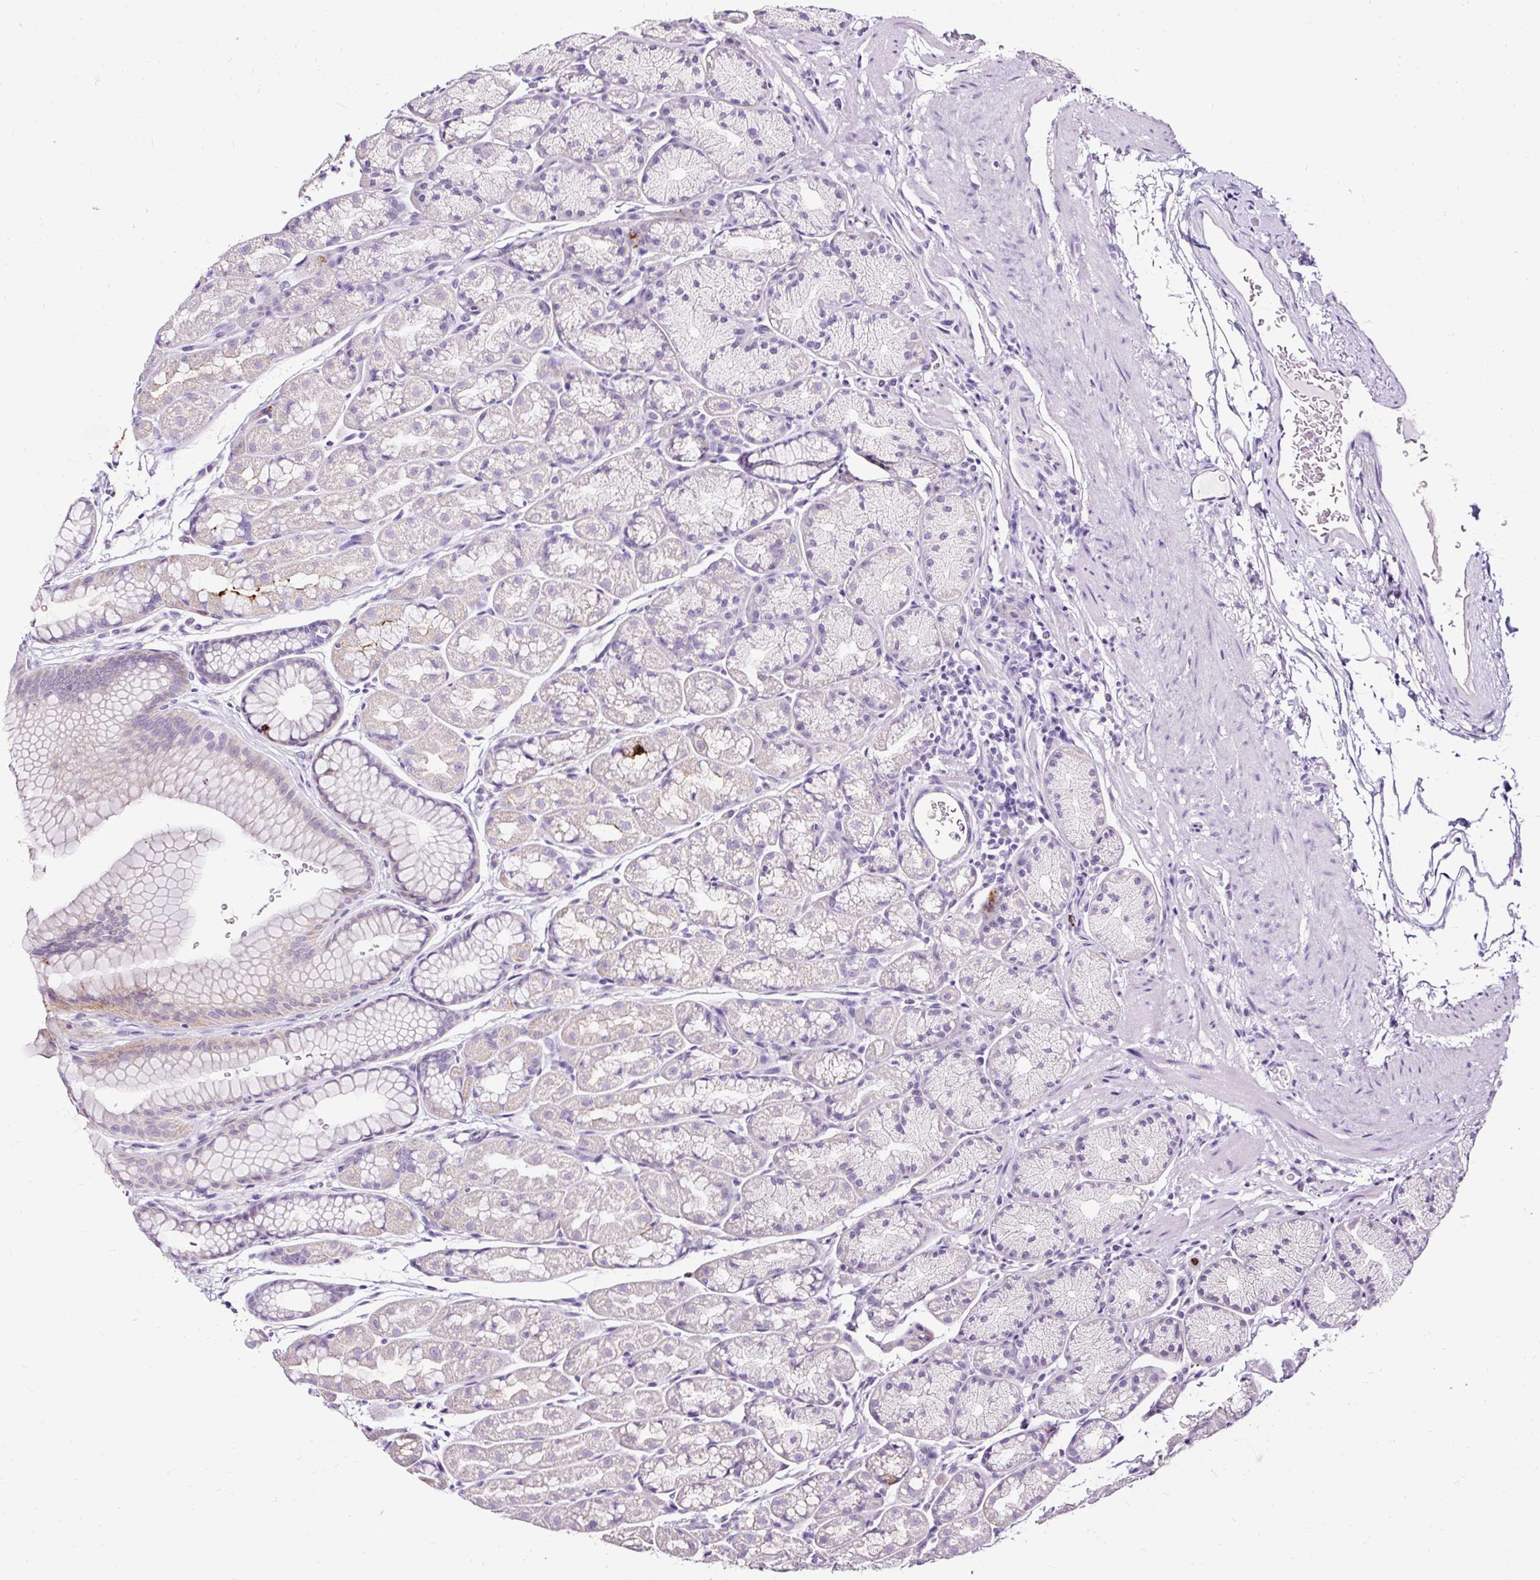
{"staining": {"intensity": "moderate", "quantity": "<25%", "location": "cytoplasmic/membranous"}, "tissue": "stomach", "cell_type": "Glandular cells", "image_type": "normal", "snomed": [{"axis": "morphology", "description": "Normal tissue, NOS"}, {"axis": "topography", "description": "Stomach, lower"}], "caption": "Immunohistochemical staining of normal human stomach shows <25% levels of moderate cytoplasmic/membranous protein staining in approximately <25% of glandular cells.", "gene": "SLC7A8", "patient": {"sex": "male", "age": 67}}